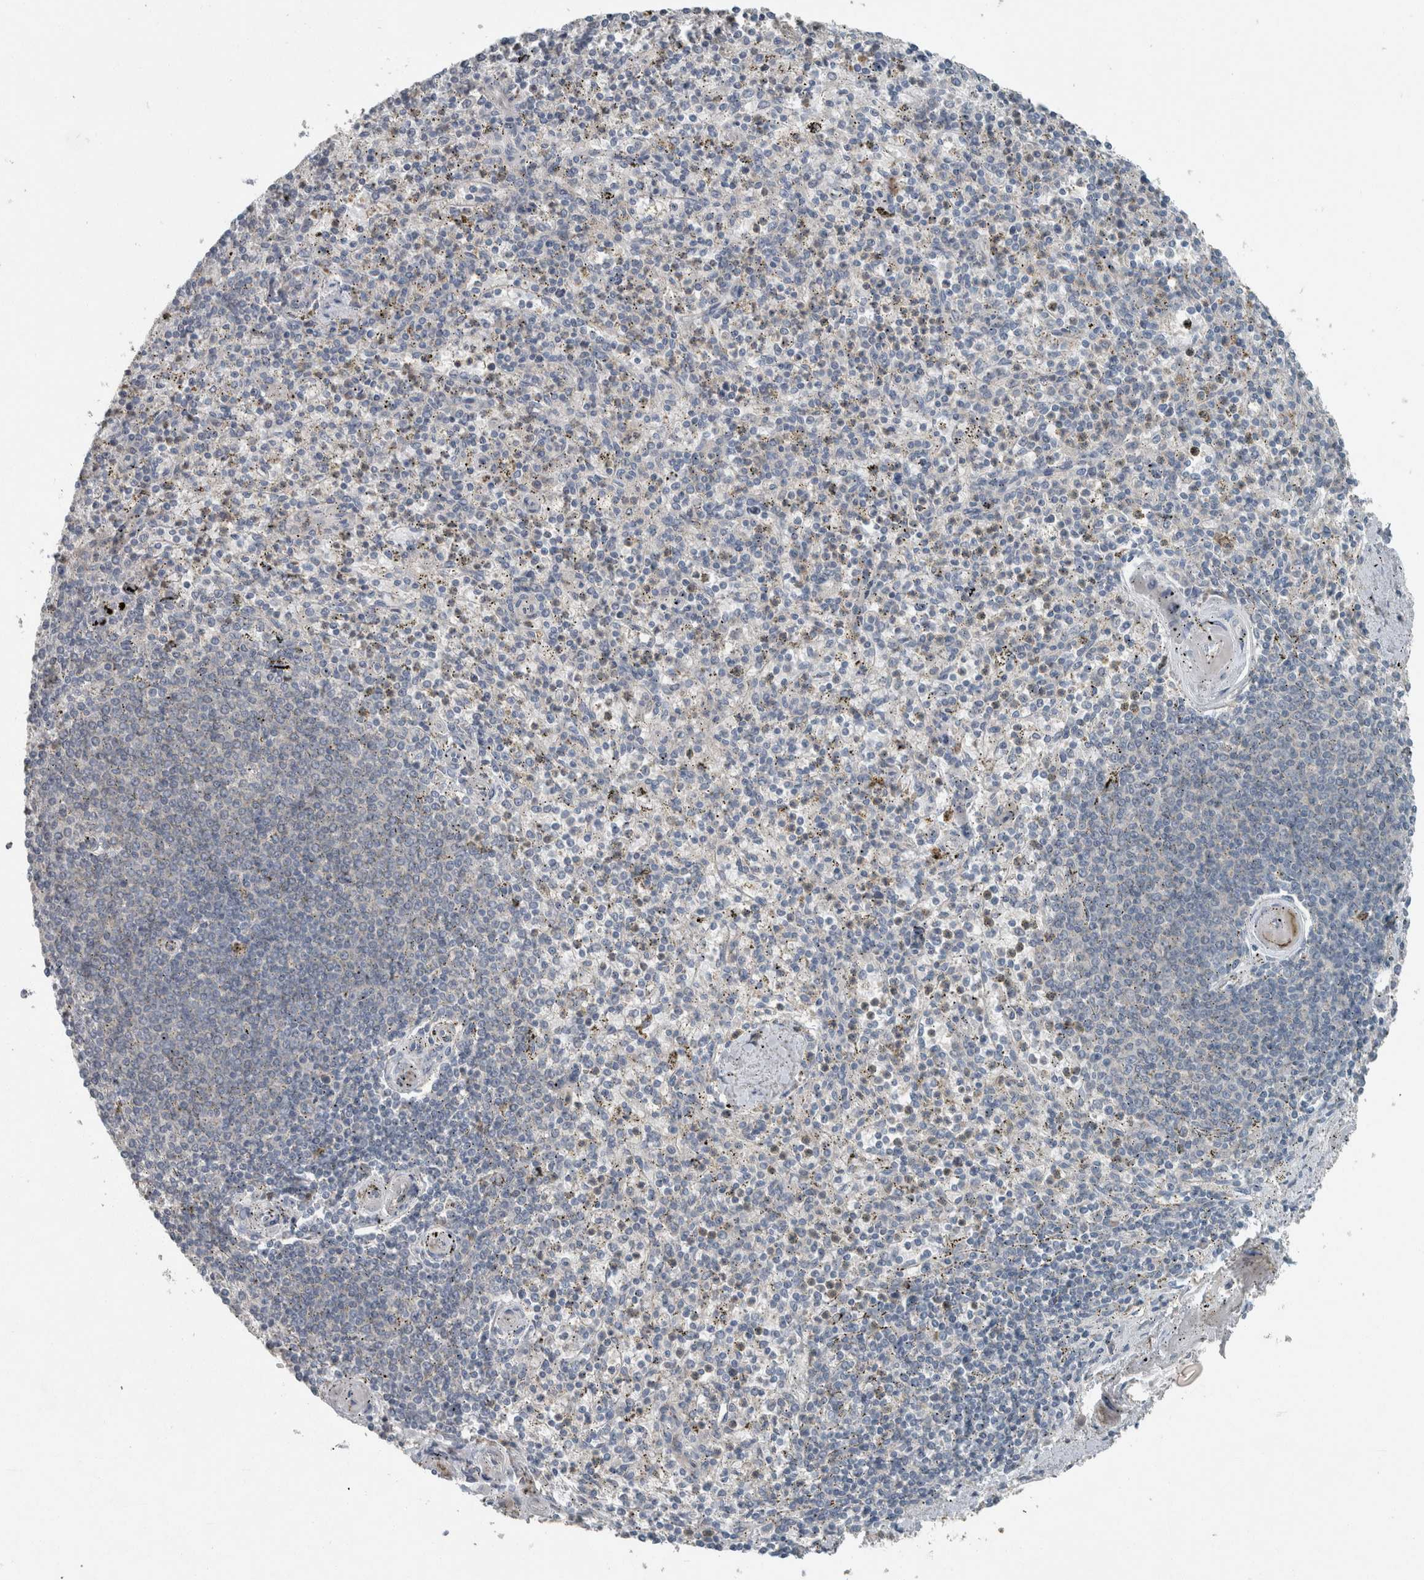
{"staining": {"intensity": "negative", "quantity": "none", "location": "none"}, "tissue": "spleen", "cell_type": "Cells in red pulp", "image_type": "normal", "snomed": [{"axis": "morphology", "description": "Normal tissue, NOS"}, {"axis": "topography", "description": "Spleen"}], "caption": "Immunohistochemistry of unremarkable spleen reveals no positivity in cells in red pulp. (DAB immunohistochemistry (IHC) visualized using brightfield microscopy, high magnification).", "gene": "KNTC1", "patient": {"sex": "male", "age": 72}}